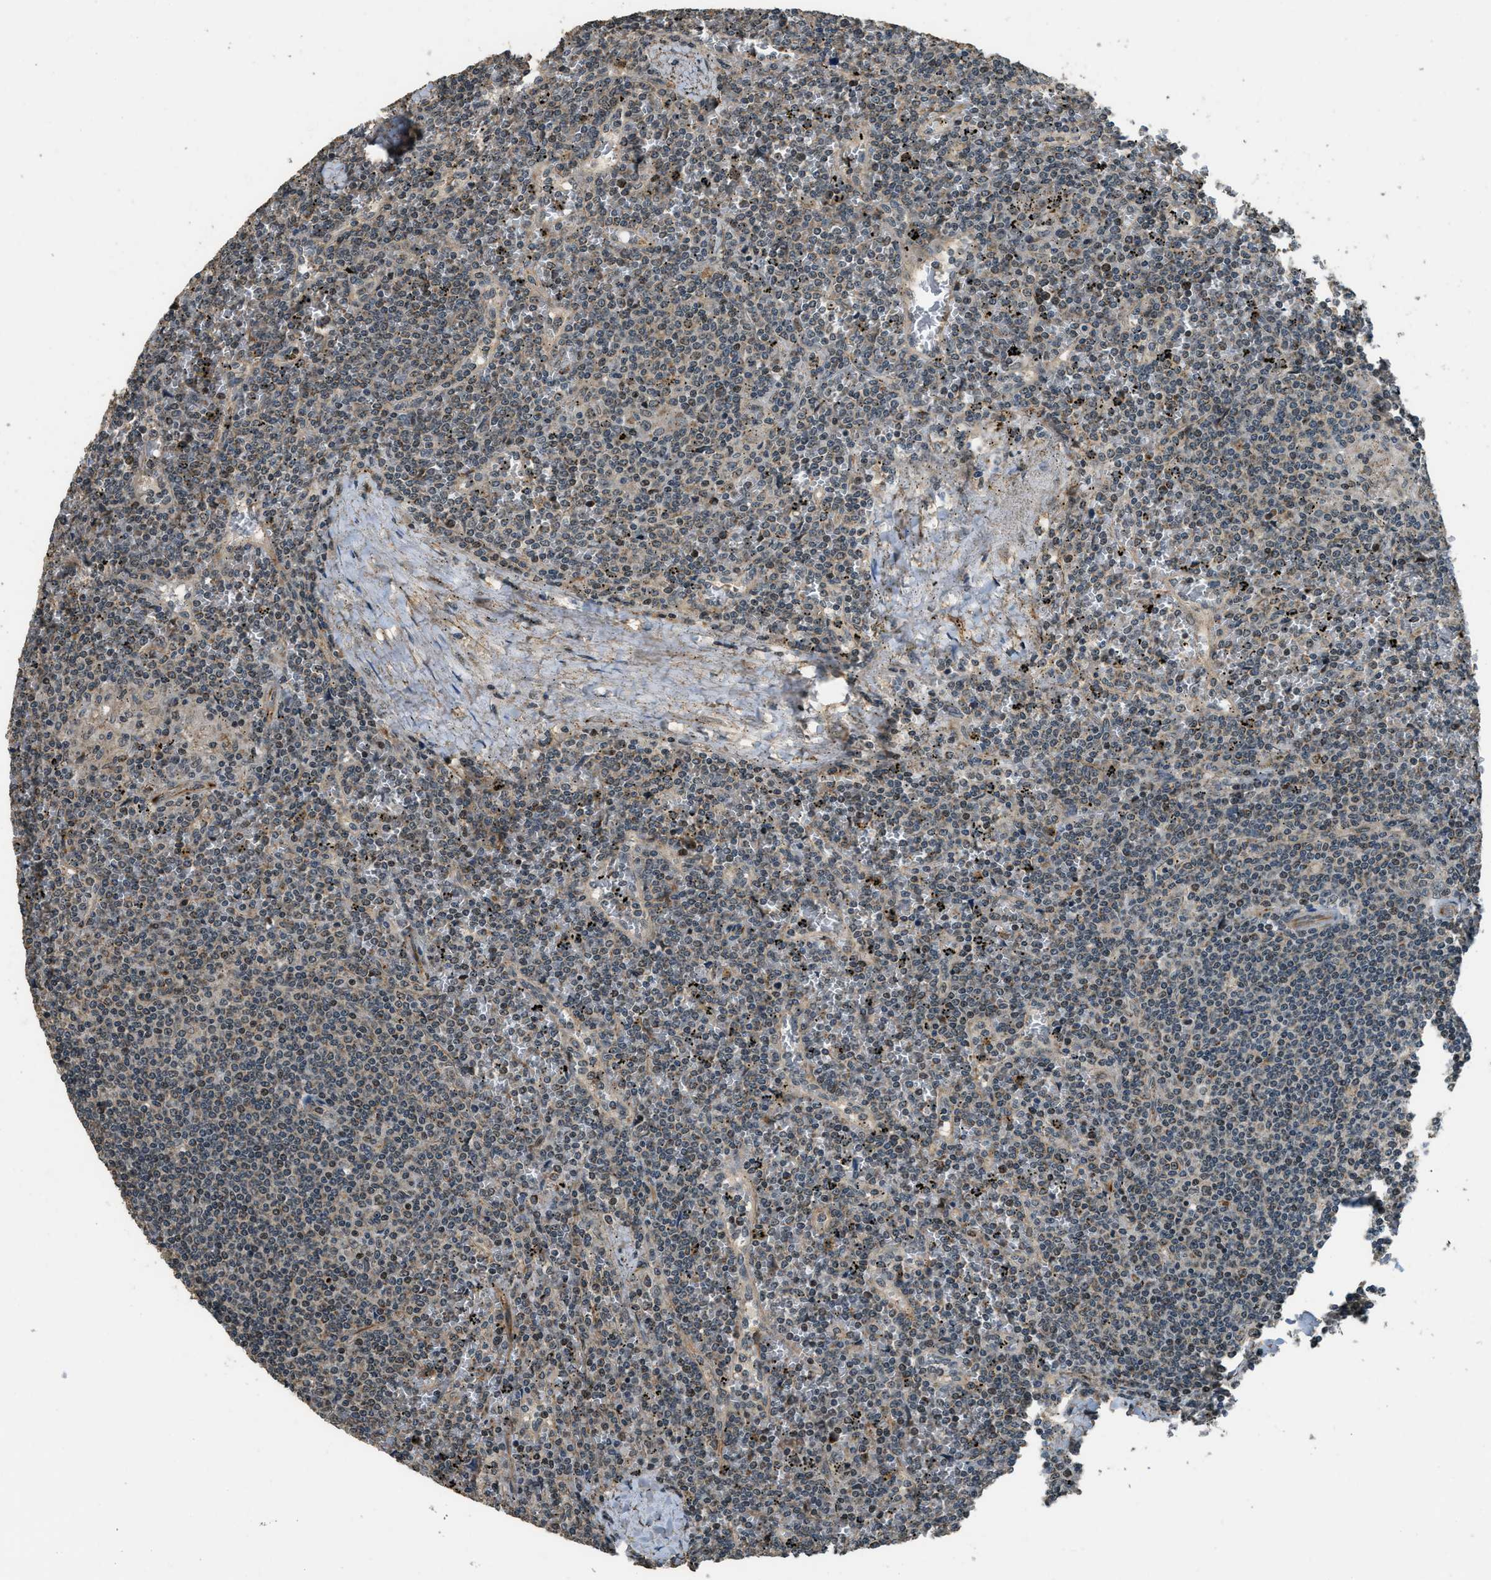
{"staining": {"intensity": "weak", "quantity": "25%-75%", "location": "nuclear"}, "tissue": "lymphoma", "cell_type": "Tumor cells", "image_type": "cancer", "snomed": [{"axis": "morphology", "description": "Malignant lymphoma, non-Hodgkin's type, Low grade"}, {"axis": "topography", "description": "Spleen"}], "caption": "Immunohistochemical staining of lymphoma exhibits low levels of weak nuclear protein expression in about 25%-75% of tumor cells. Immunohistochemistry (ihc) stains the protein in brown and the nuclei are stained blue.", "gene": "MED21", "patient": {"sex": "female", "age": 19}}